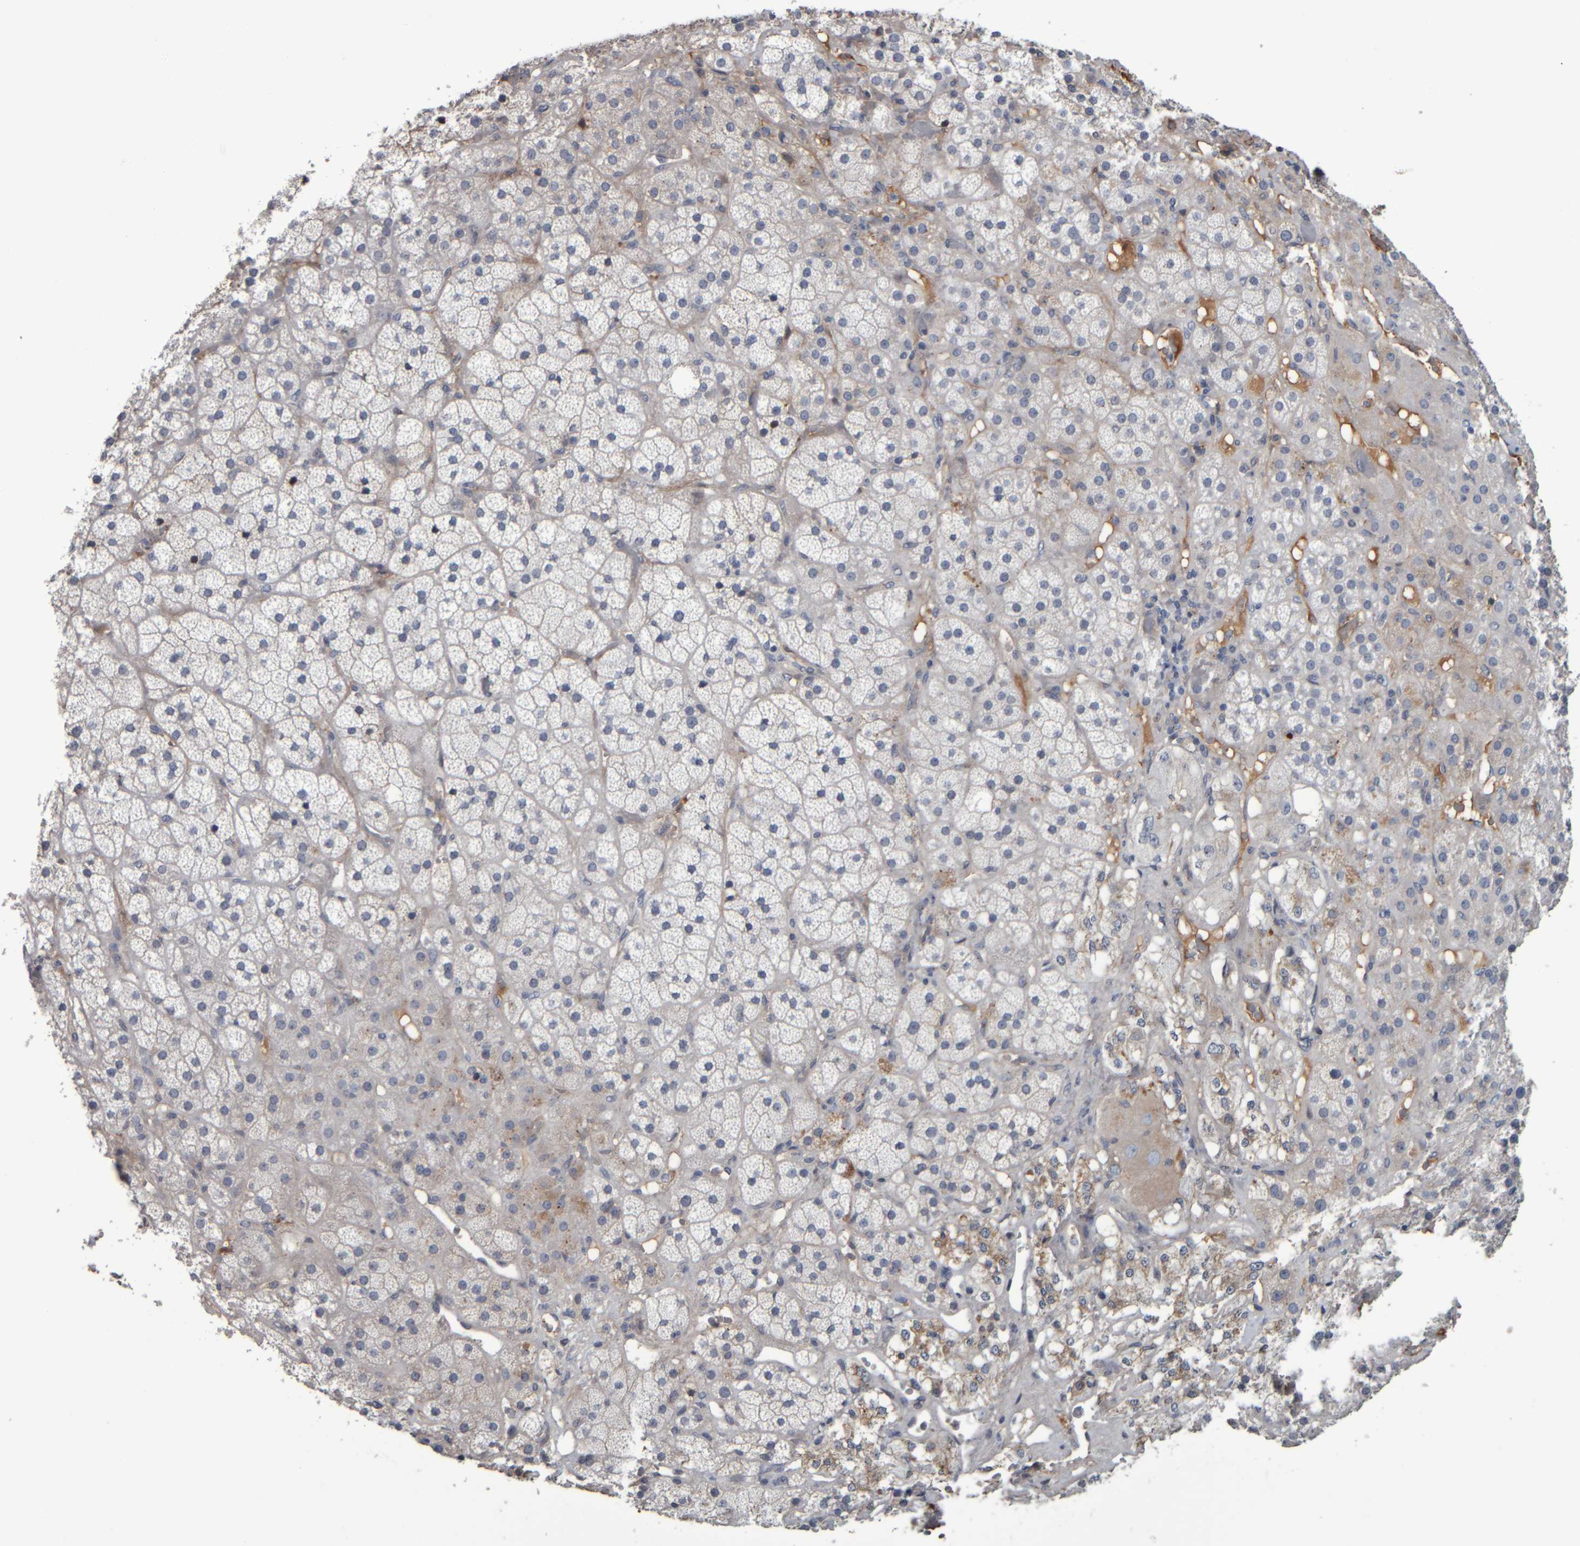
{"staining": {"intensity": "moderate", "quantity": "<25%", "location": "cytoplasmic/membranous"}, "tissue": "adrenal gland", "cell_type": "Glandular cells", "image_type": "normal", "snomed": [{"axis": "morphology", "description": "Normal tissue, NOS"}, {"axis": "topography", "description": "Adrenal gland"}], "caption": "The image demonstrates immunohistochemical staining of normal adrenal gland. There is moderate cytoplasmic/membranous positivity is present in approximately <25% of glandular cells.", "gene": "CAVIN4", "patient": {"sex": "male", "age": 57}}